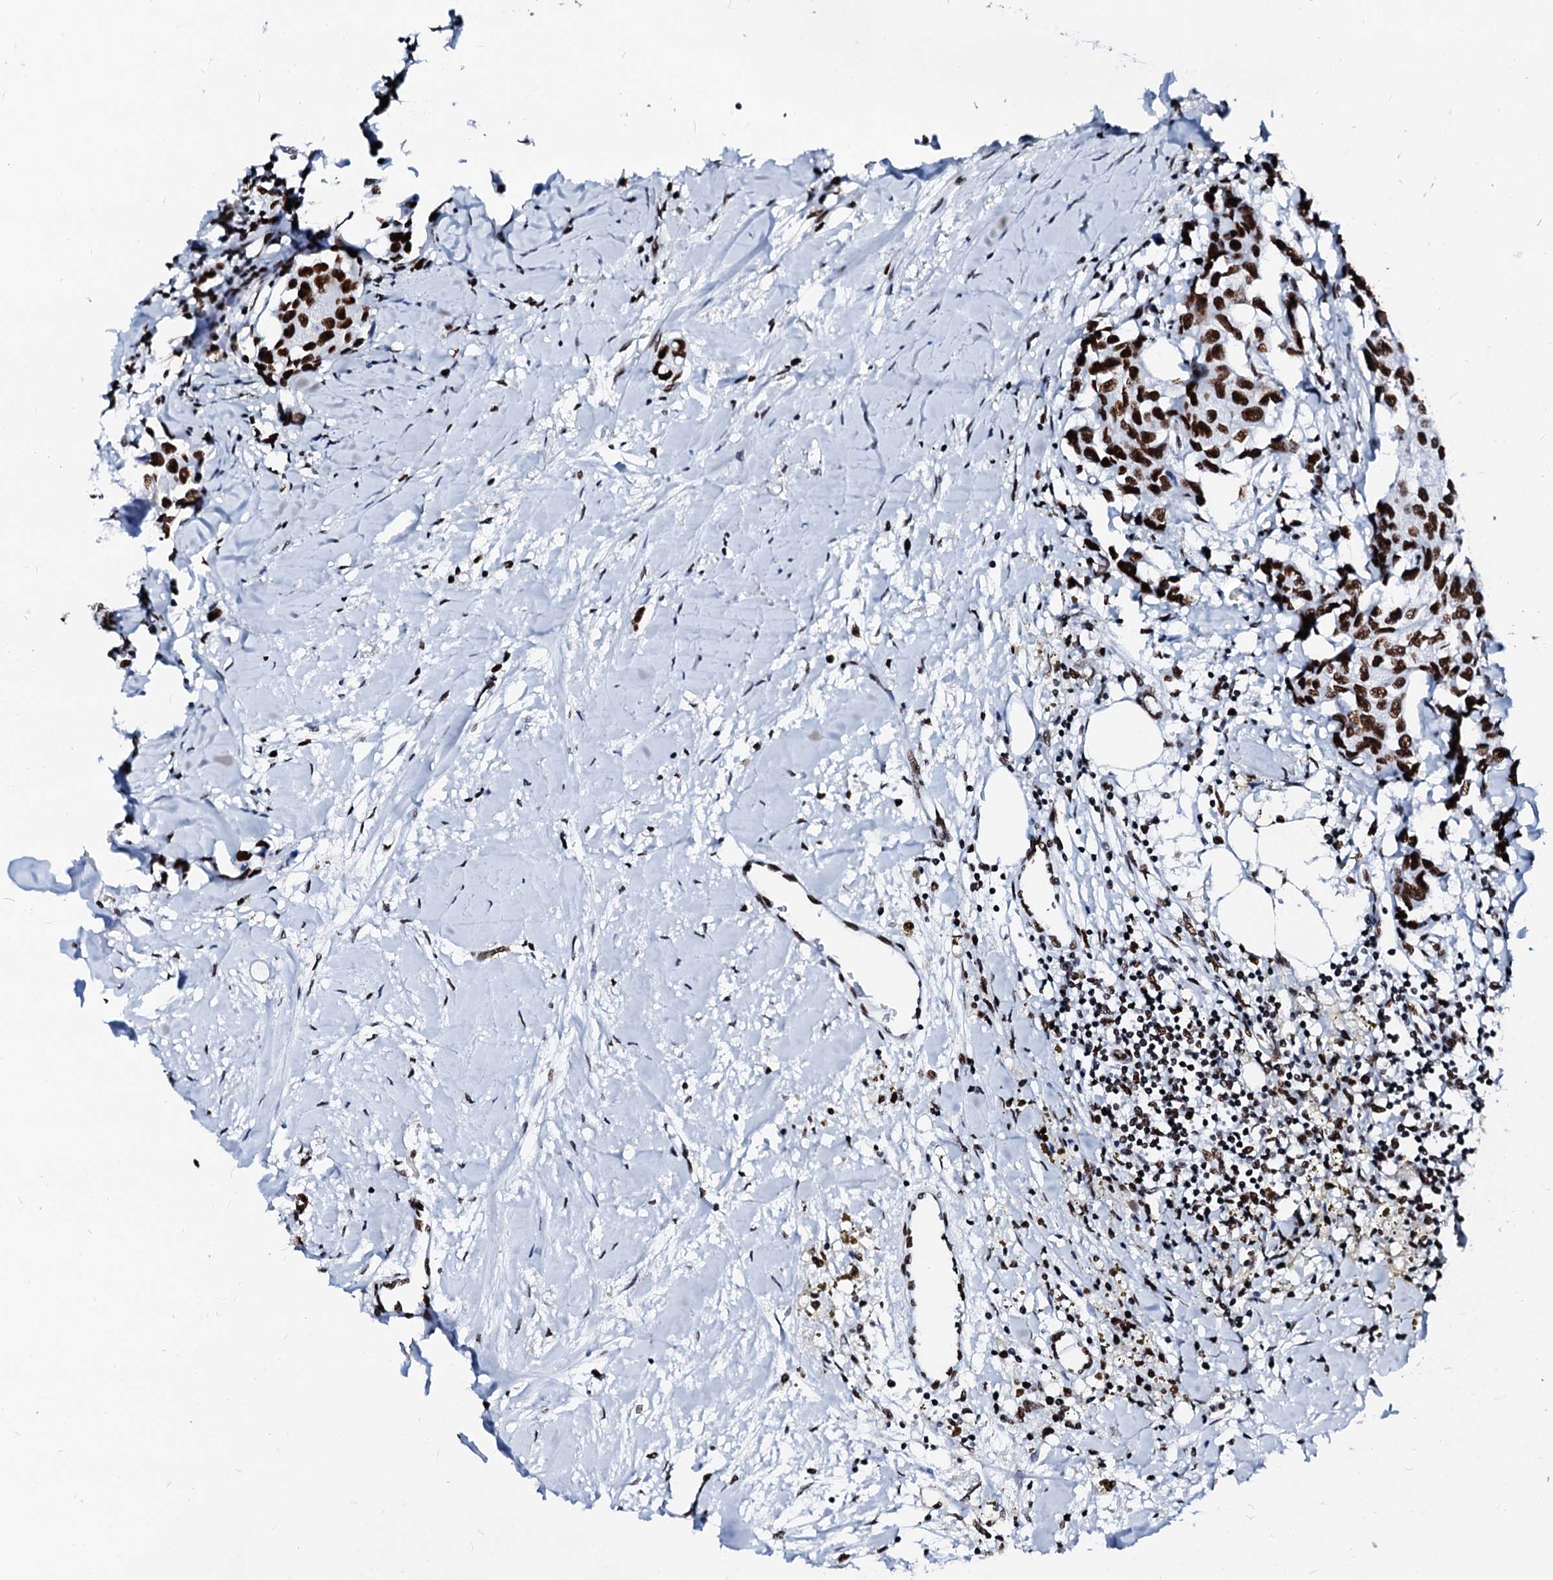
{"staining": {"intensity": "strong", "quantity": ">75%", "location": "nuclear"}, "tissue": "breast cancer", "cell_type": "Tumor cells", "image_type": "cancer", "snomed": [{"axis": "morphology", "description": "Duct carcinoma"}, {"axis": "topography", "description": "Breast"}], "caption": "Protein staining displays strong nuclear expression in about >75% of tumor cells in breast cancer. (DAB IHC, brown staining for protein, blue staining for nuclei).", "gene": "RALY", "patient": {"sex": "female", "age": 80}}